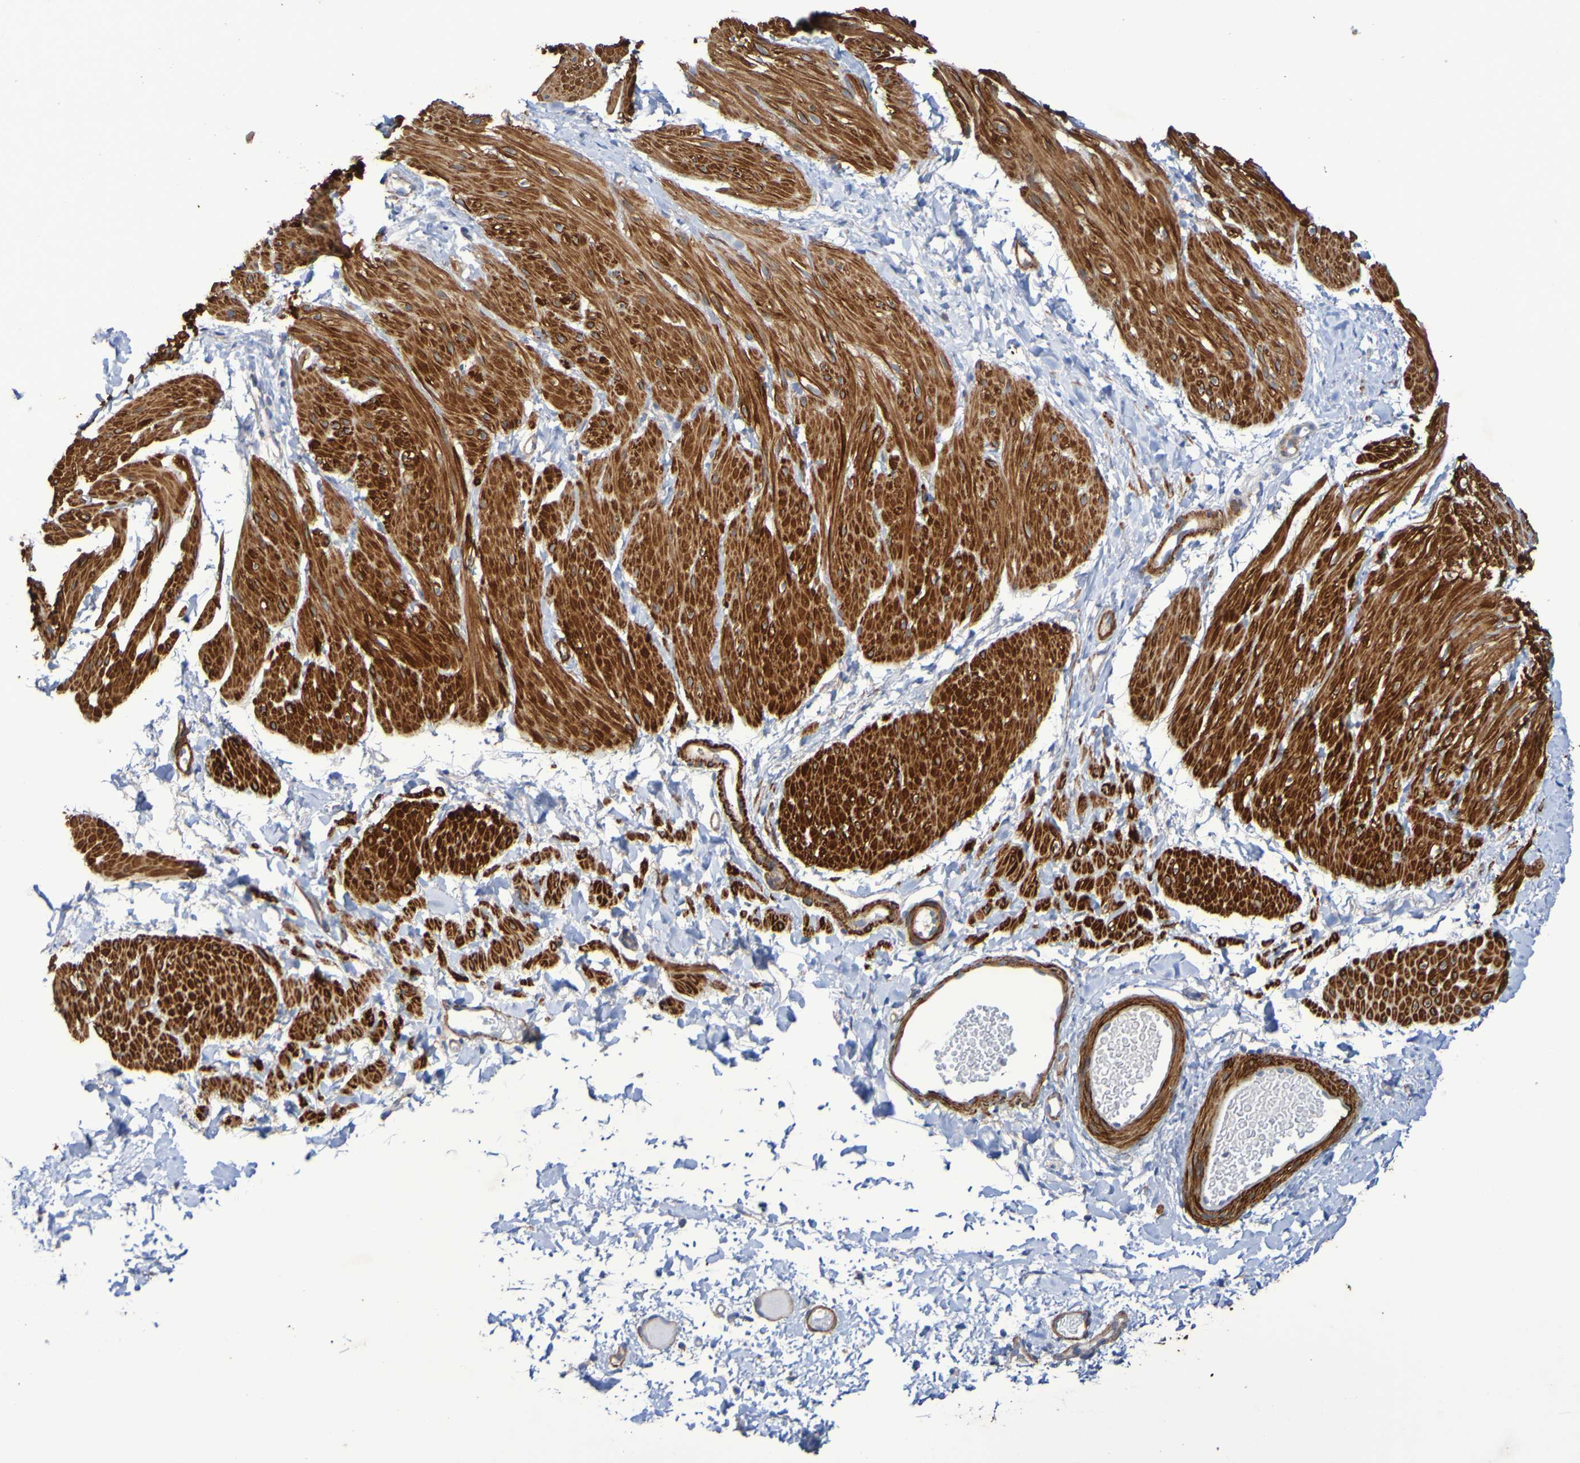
{"staining": {"intensity": "strong", "quantity": "25%-75%", "location": "cytoplasmic/membranous"}, "tissue": "smooth muscle", "cell_type": "Smooth muscle cells", "image_type": "normal", "snomed": [{"axis": "morphology", "description": "Normal tissue, NOS"}, {"axis": "topography", "description": "Smooth muscle"}], "caption": "An immunohistochemistry image of unremarkable tissue is shown. Protein staining in brown shows strong cytoplasmic/membranous positivity in smooth muscle within smooth muscle cells.", "gene": "SRPRB", "patient": {"sex": "male", "age": 16}}